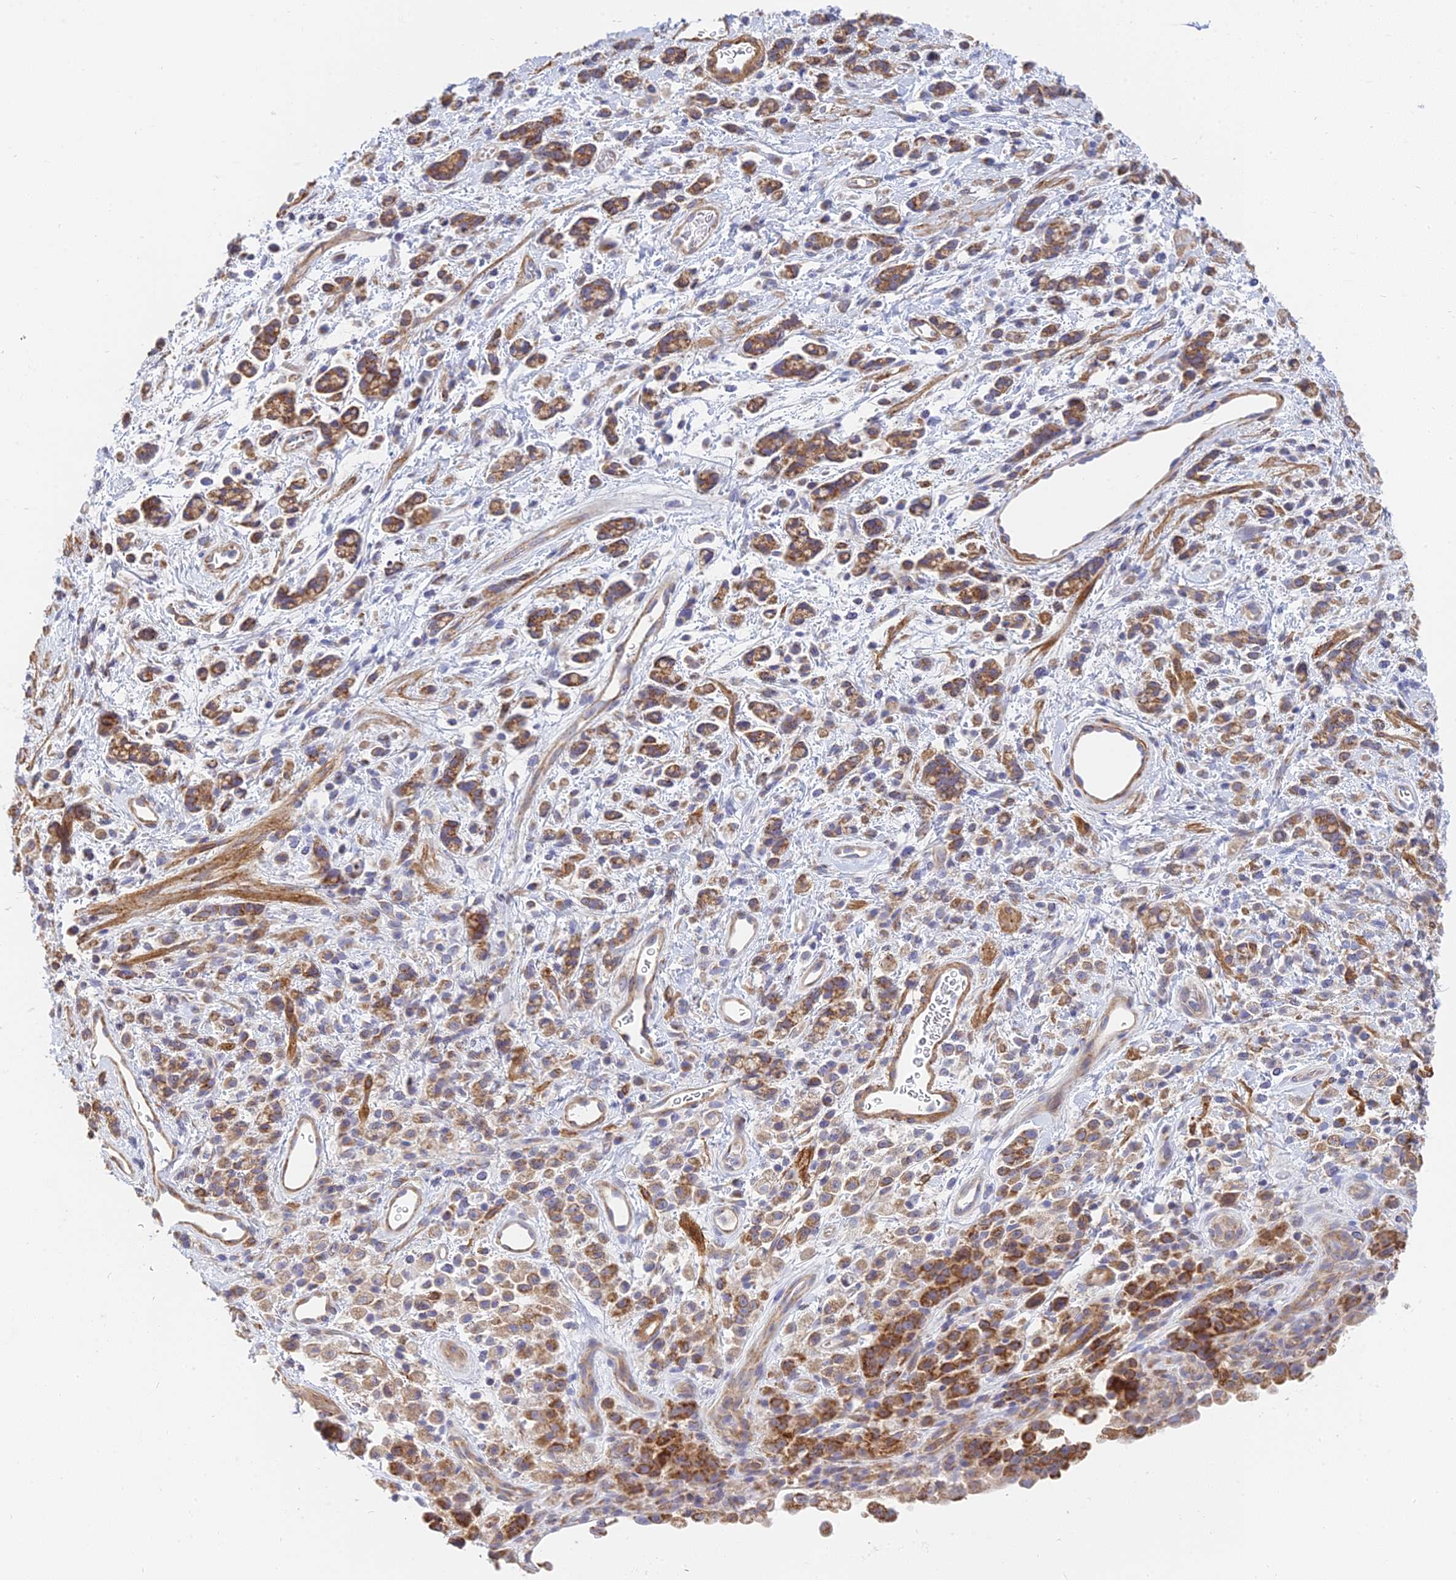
{"staining": {"intensity": "moderate", "quantity": ">75%", "location": "cytoplasmic/membranous"}, "tissue": "stomach cancer", "cell_type": "Tumor cells", "image_type": "cancer", "snomed": [{"axis": "morphology", "description": "Adenocarcinoma, NOS"}, {"axis": "topography", "description": "Stomach"}], "caption": "A brown stain highlights moderate cytoplasmic/membranous staining of a protein in human stomach cancer (adenocarcinoma) tumor cells.", "gene": "MRPL15", "patient": {"sex": "female", "age": 60}}